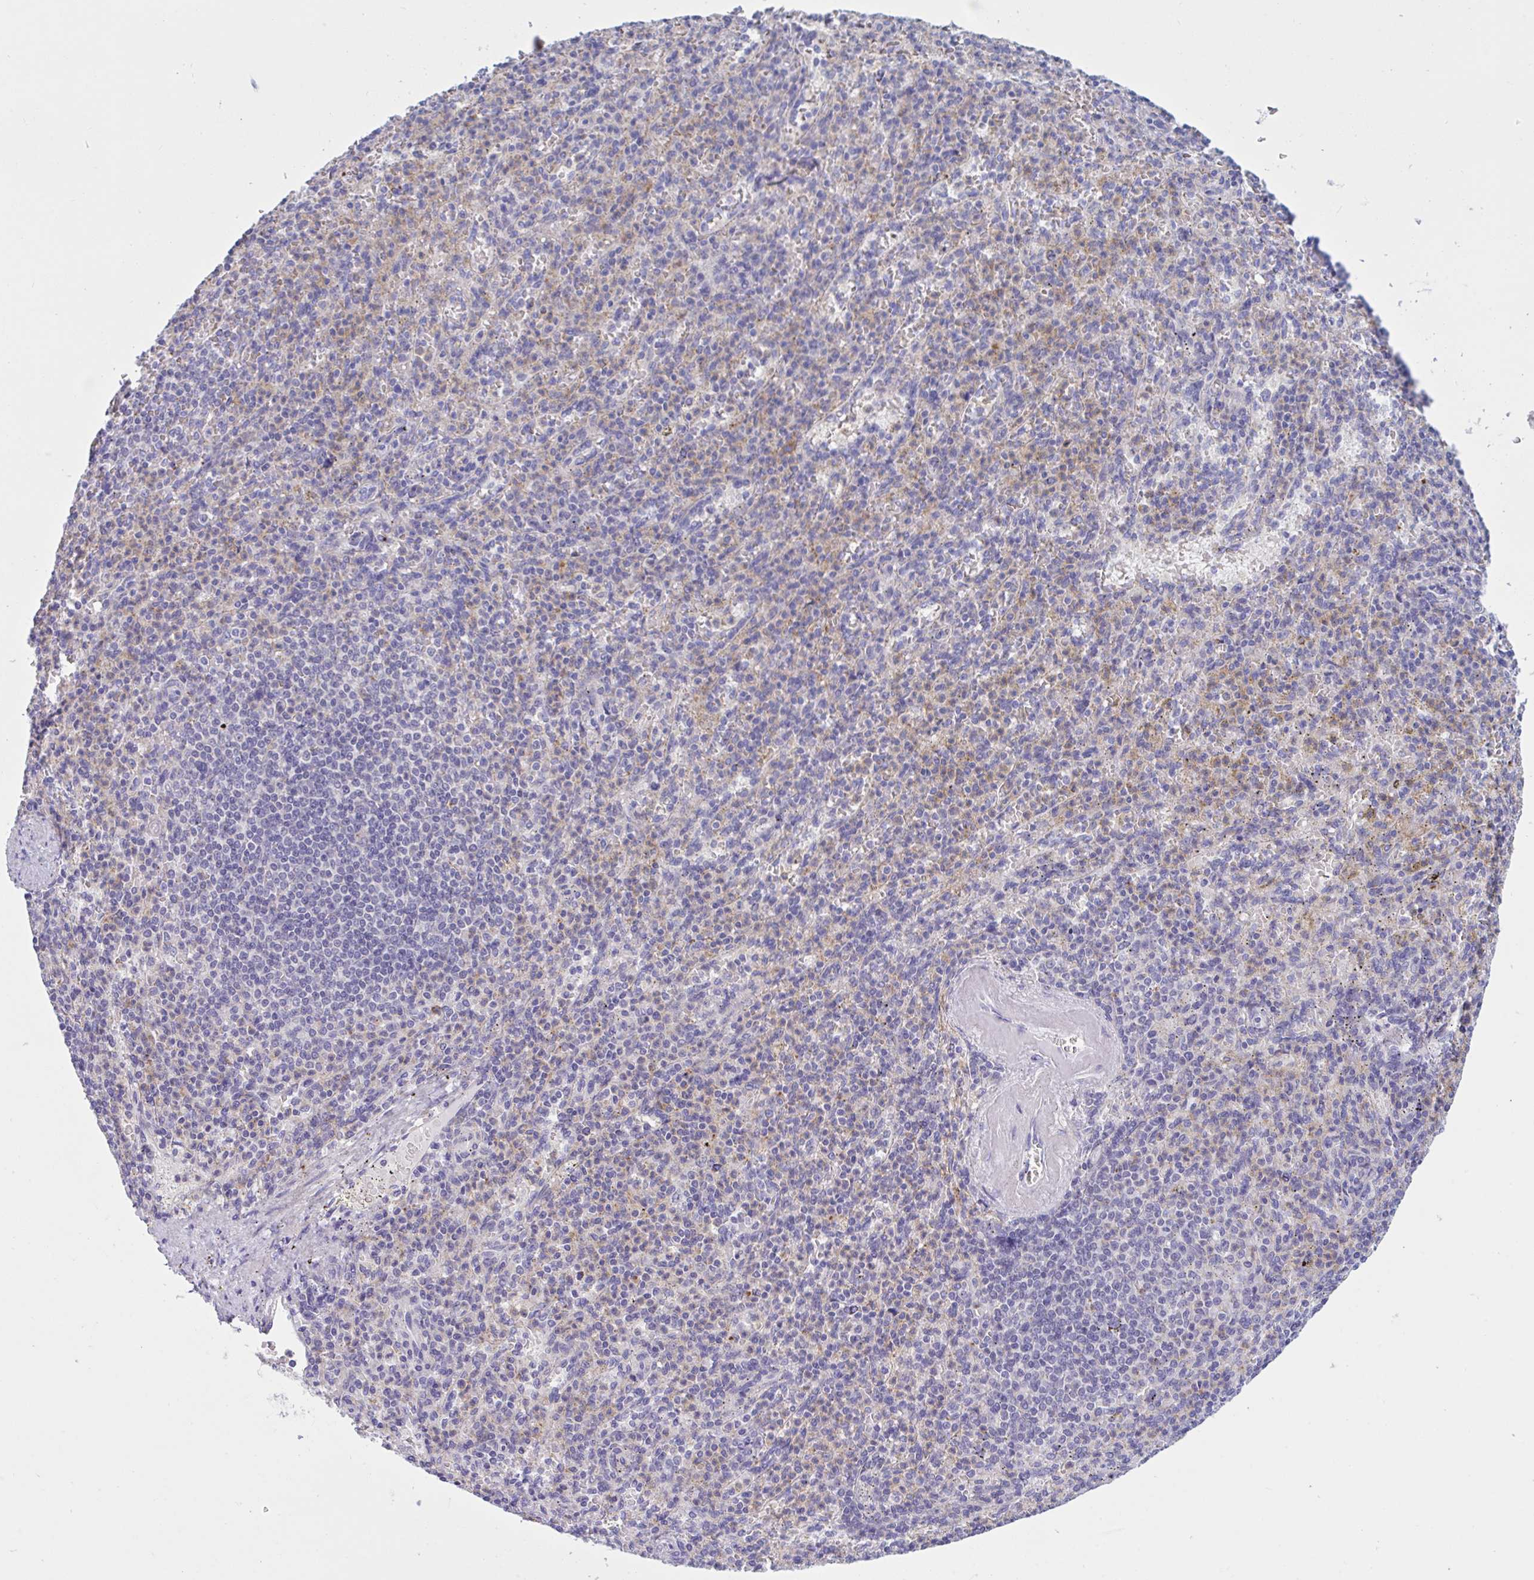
{"staining": {"intensity": "negative", "quantity": "none", "location": "none"}, "tissue": "spleen", "cell_type": "Cells in red pulp", "image_type": "normal", "snomed": [{"axis": "morphology", "description": "Normal tissue, NOS"}, {"axis": "topography", "description": "Spleen"}], "caption": "IHC of benign spleen shows no staining in cells in red pulp.", "gene": "OXLD1", "patient": {"sex": "female", "age": 74}}